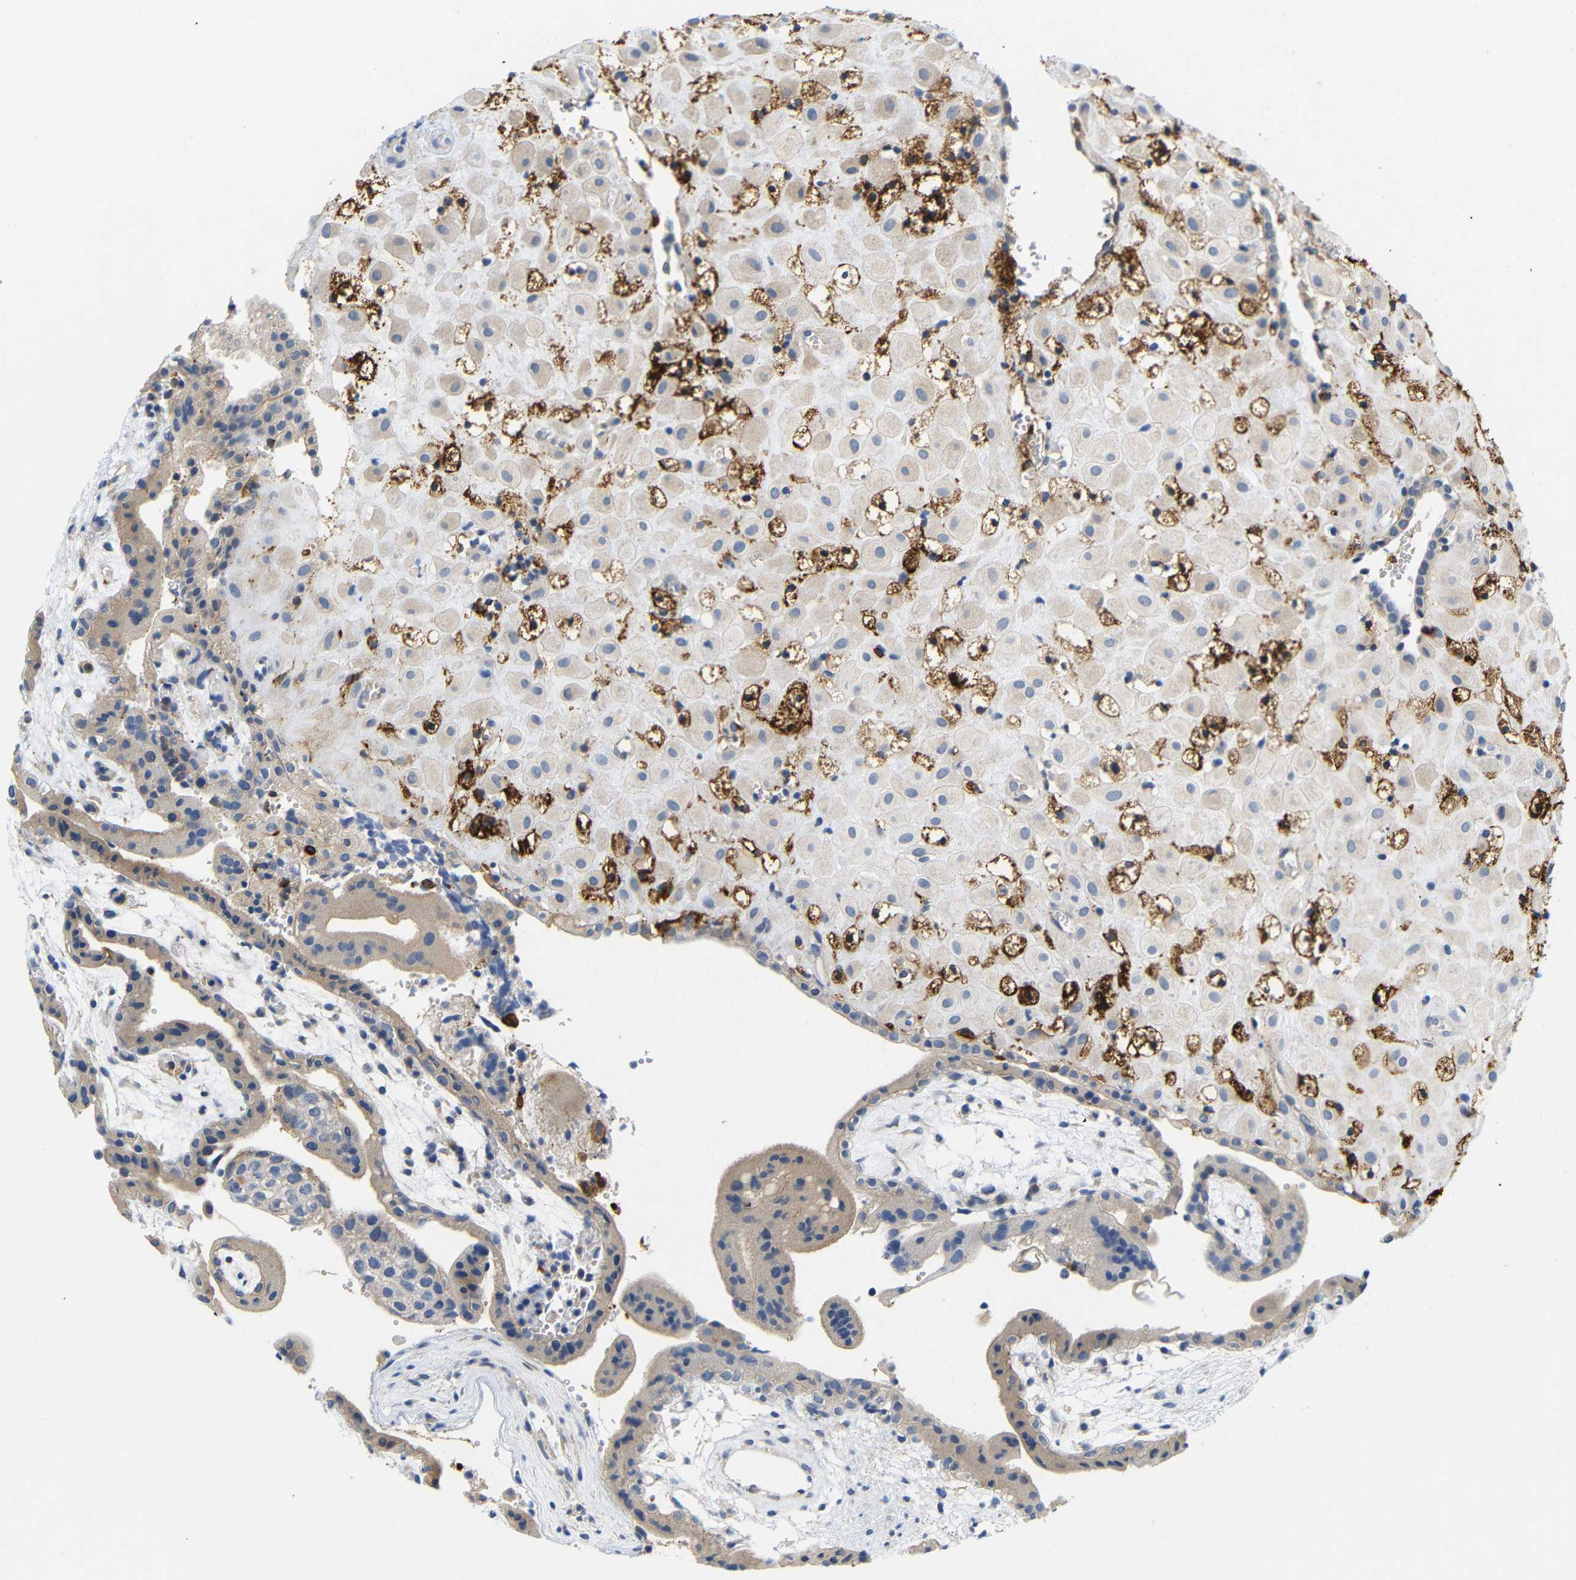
{"staining": {"intensity": "moderate", "quantity": ">75%", "location": "cytoplasmic/membranous"}, "tissue": "placenta", "cell_type": "Decidual cells", "image_type": "normal", "snomed": [{"axis": "morphology", "description": "Normal tissue, NOS"}, {"axis": "topography", "description": "Placenta"}], "caption": "A brown stain labels moderate cytoplasmic/membranous positivity of a protein in decidual cells of normal human placenta.", "gene": "HLA", "patient": {"sex": "female", "age": 18}}